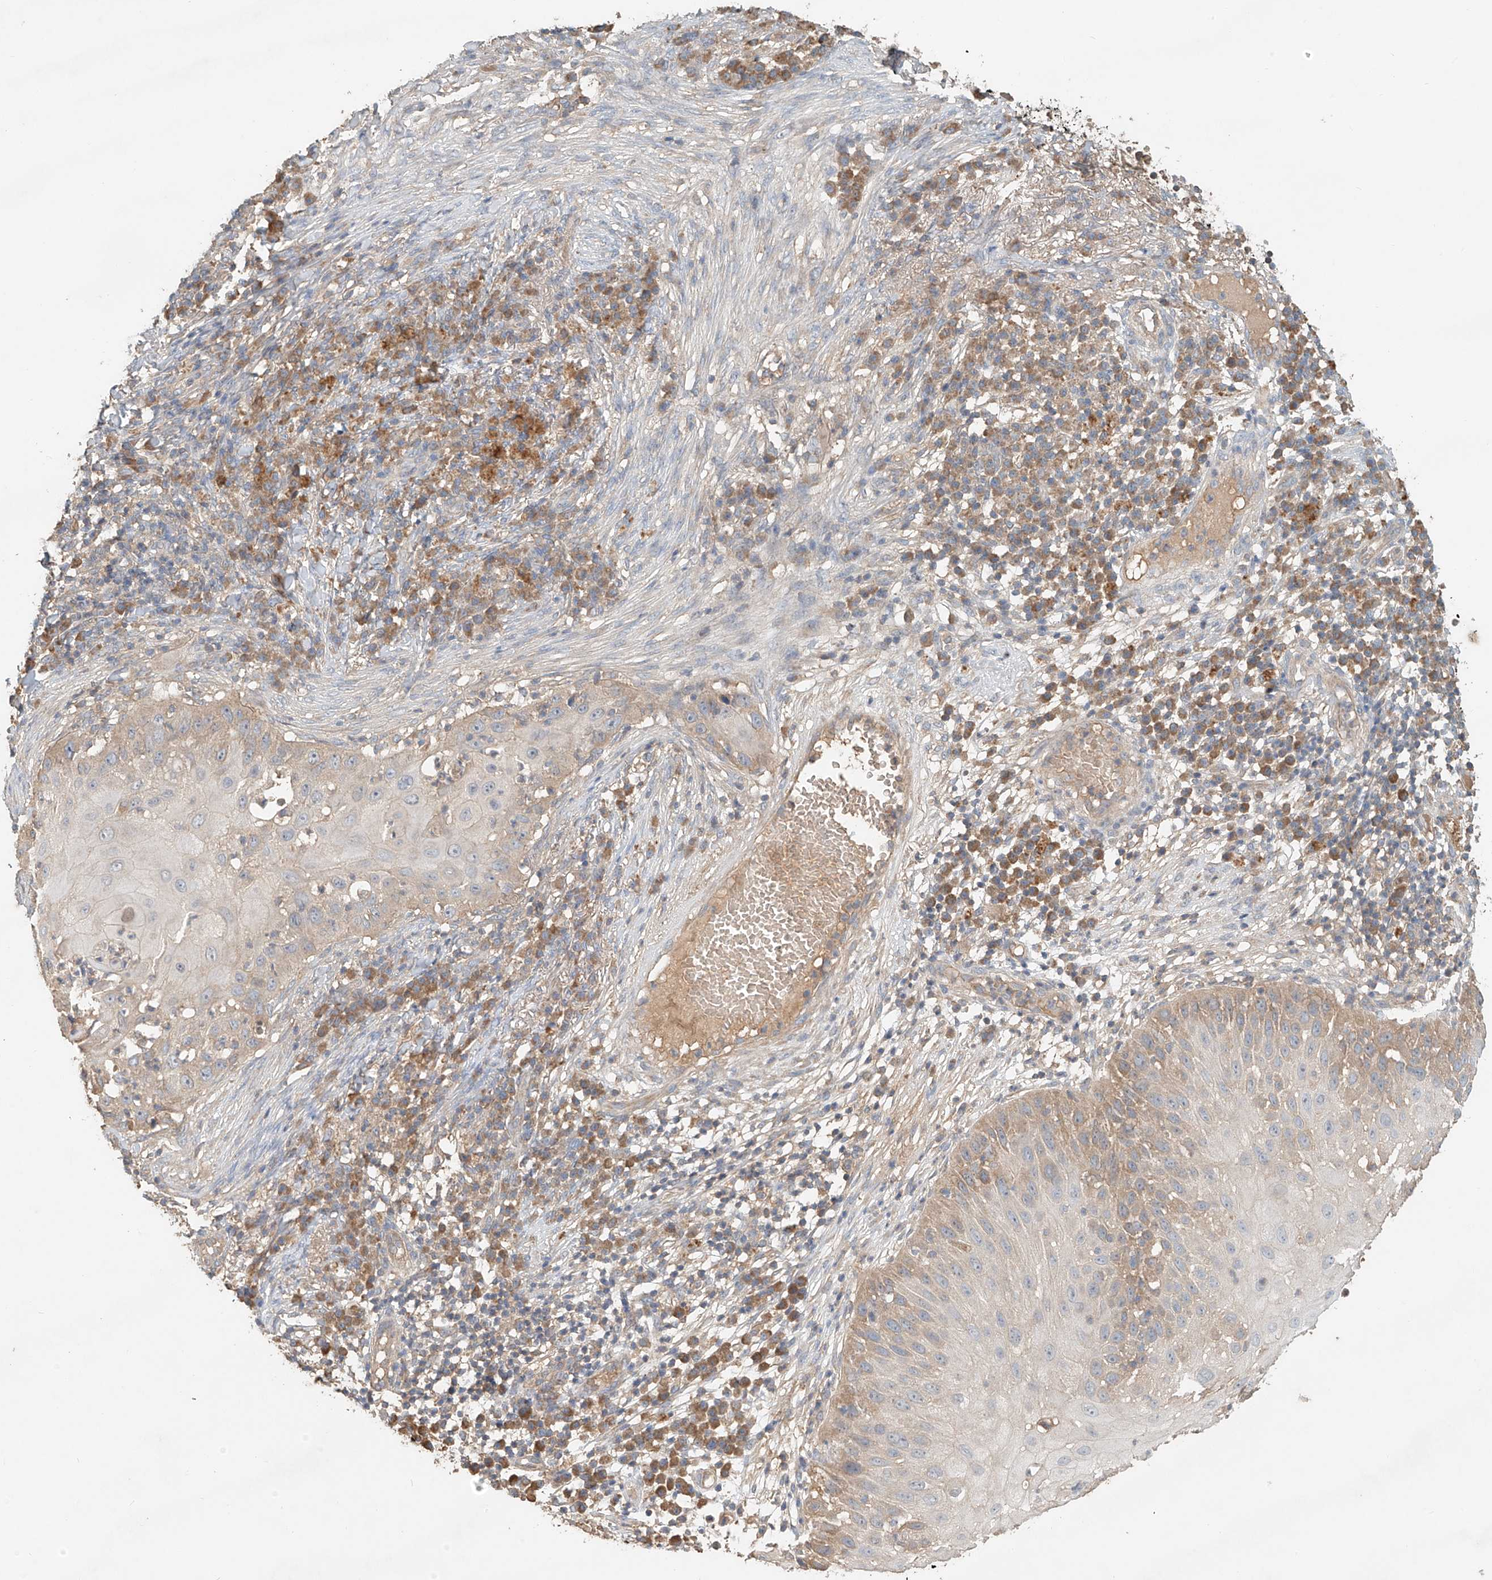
{"staining": {"intensity": "weak", "quantity": "25%-75%", "location": "cytoplasmic/membranous"}, "tissue": "skin cancer", "cell_type": "Tumor cells", "image_type": "cancer", "snomed": [{"axis": "morphology", "description": "Squamous cell carcinoma, NOS"}, {"axis": "topography", "description": "Skin"}], "caption": "This micrograph shows immunohistochemistry (IHC) staining of human squamous cell carcinoma (skin), with low weak cytoplasmic/membranous staining in approximately 25%-75% of tumor cells.", "gene": "GNB1L", "patient": {"sex": "female", "age": 44}}